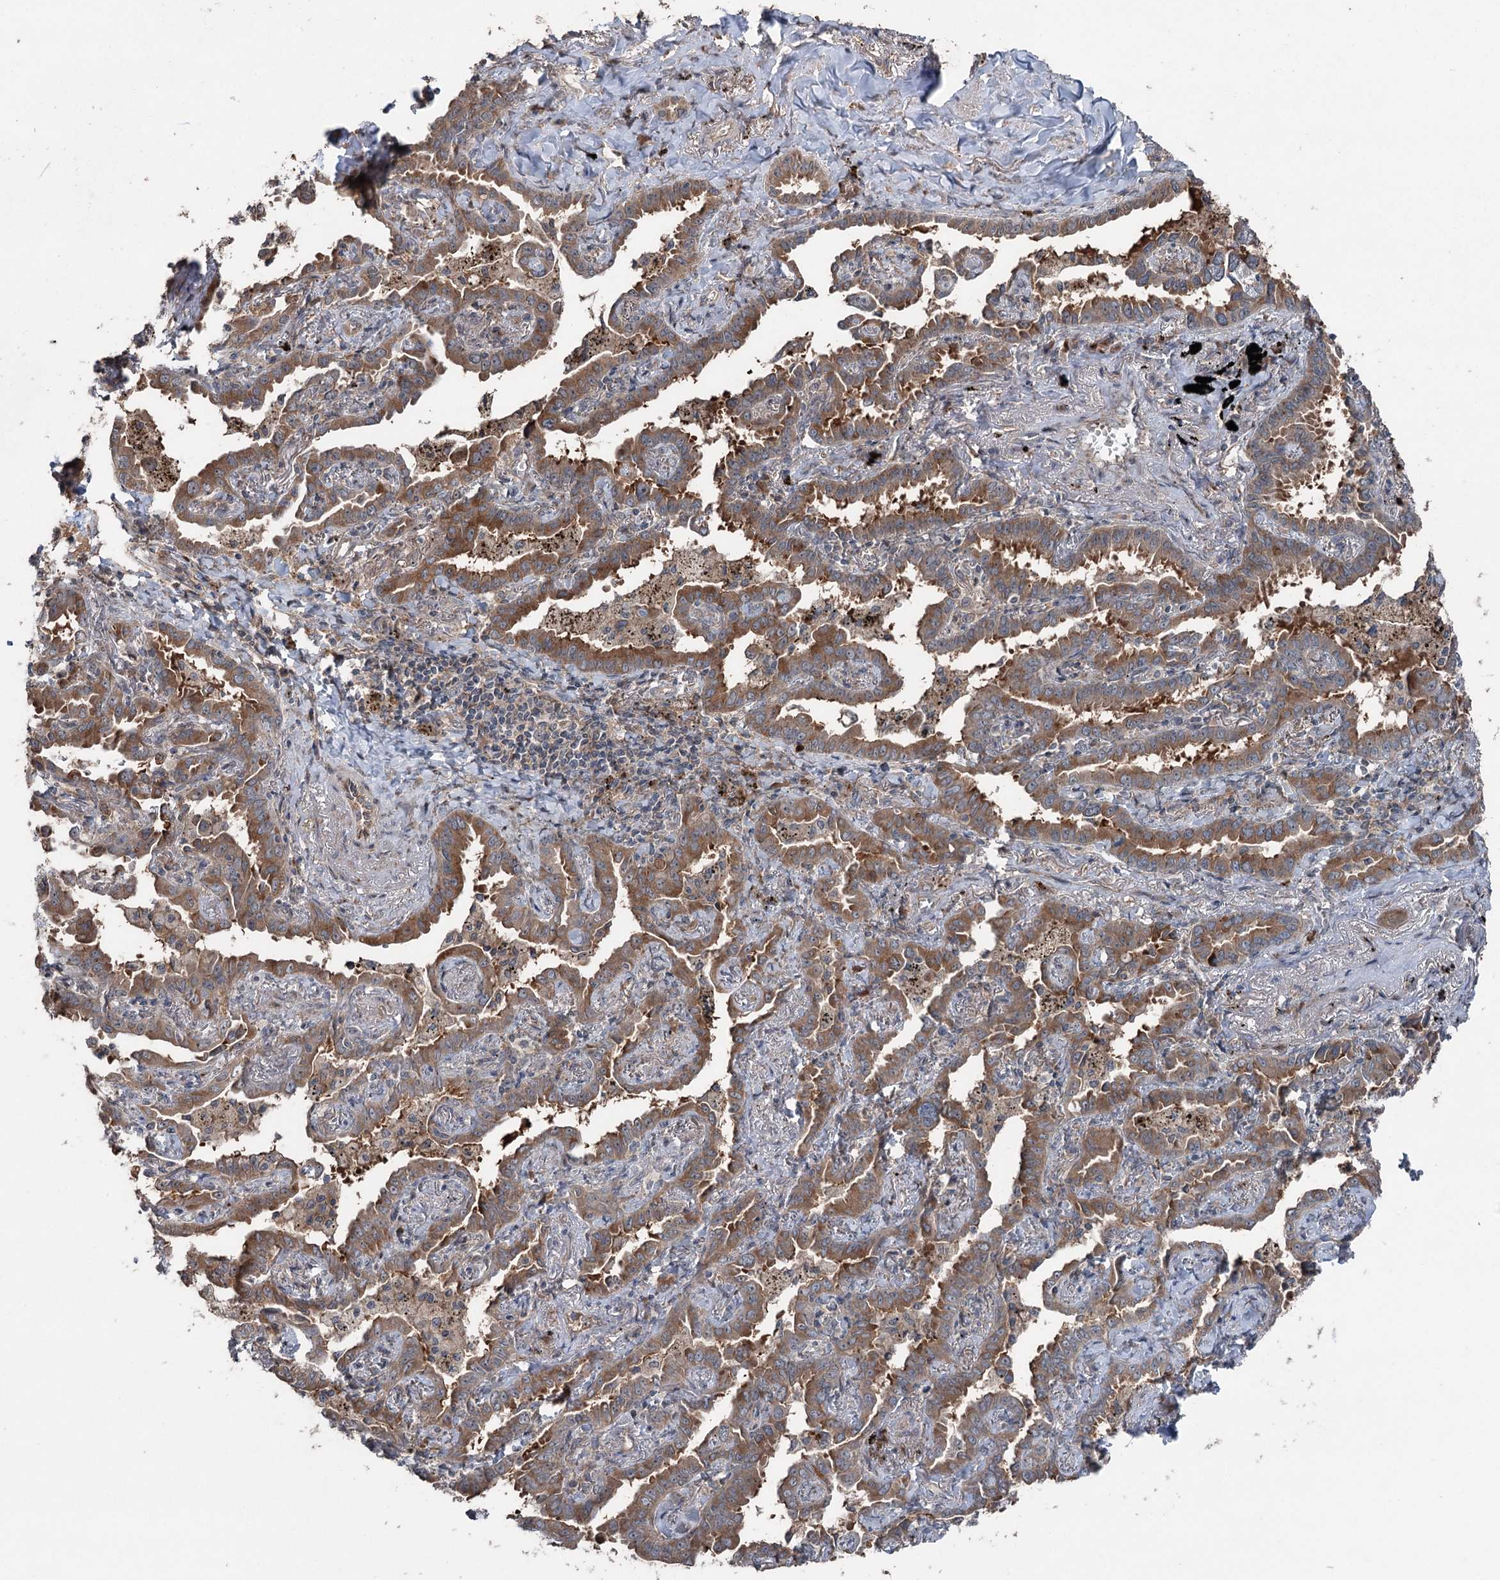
{"staining": {"intensity": "moderate", "quantity": ">75%", "location": "cytoplasmic/membranous"}, "tissue": "lung cancer", "cell_type": "Tumor cells", "image_type": "cancer", "snomed": [{"axis": "morphology", "description": "Adenocarcinoma, NOS"}, {"axis": "topography", "description": "Lung"}], "caption": "An image of lung cancer stained for a protein shows moderate cytoplasmic/membranous brown staining in tumor cells.", "gene": "MAPK8IP2", "patient": {"sex": "male", "age": 67}}